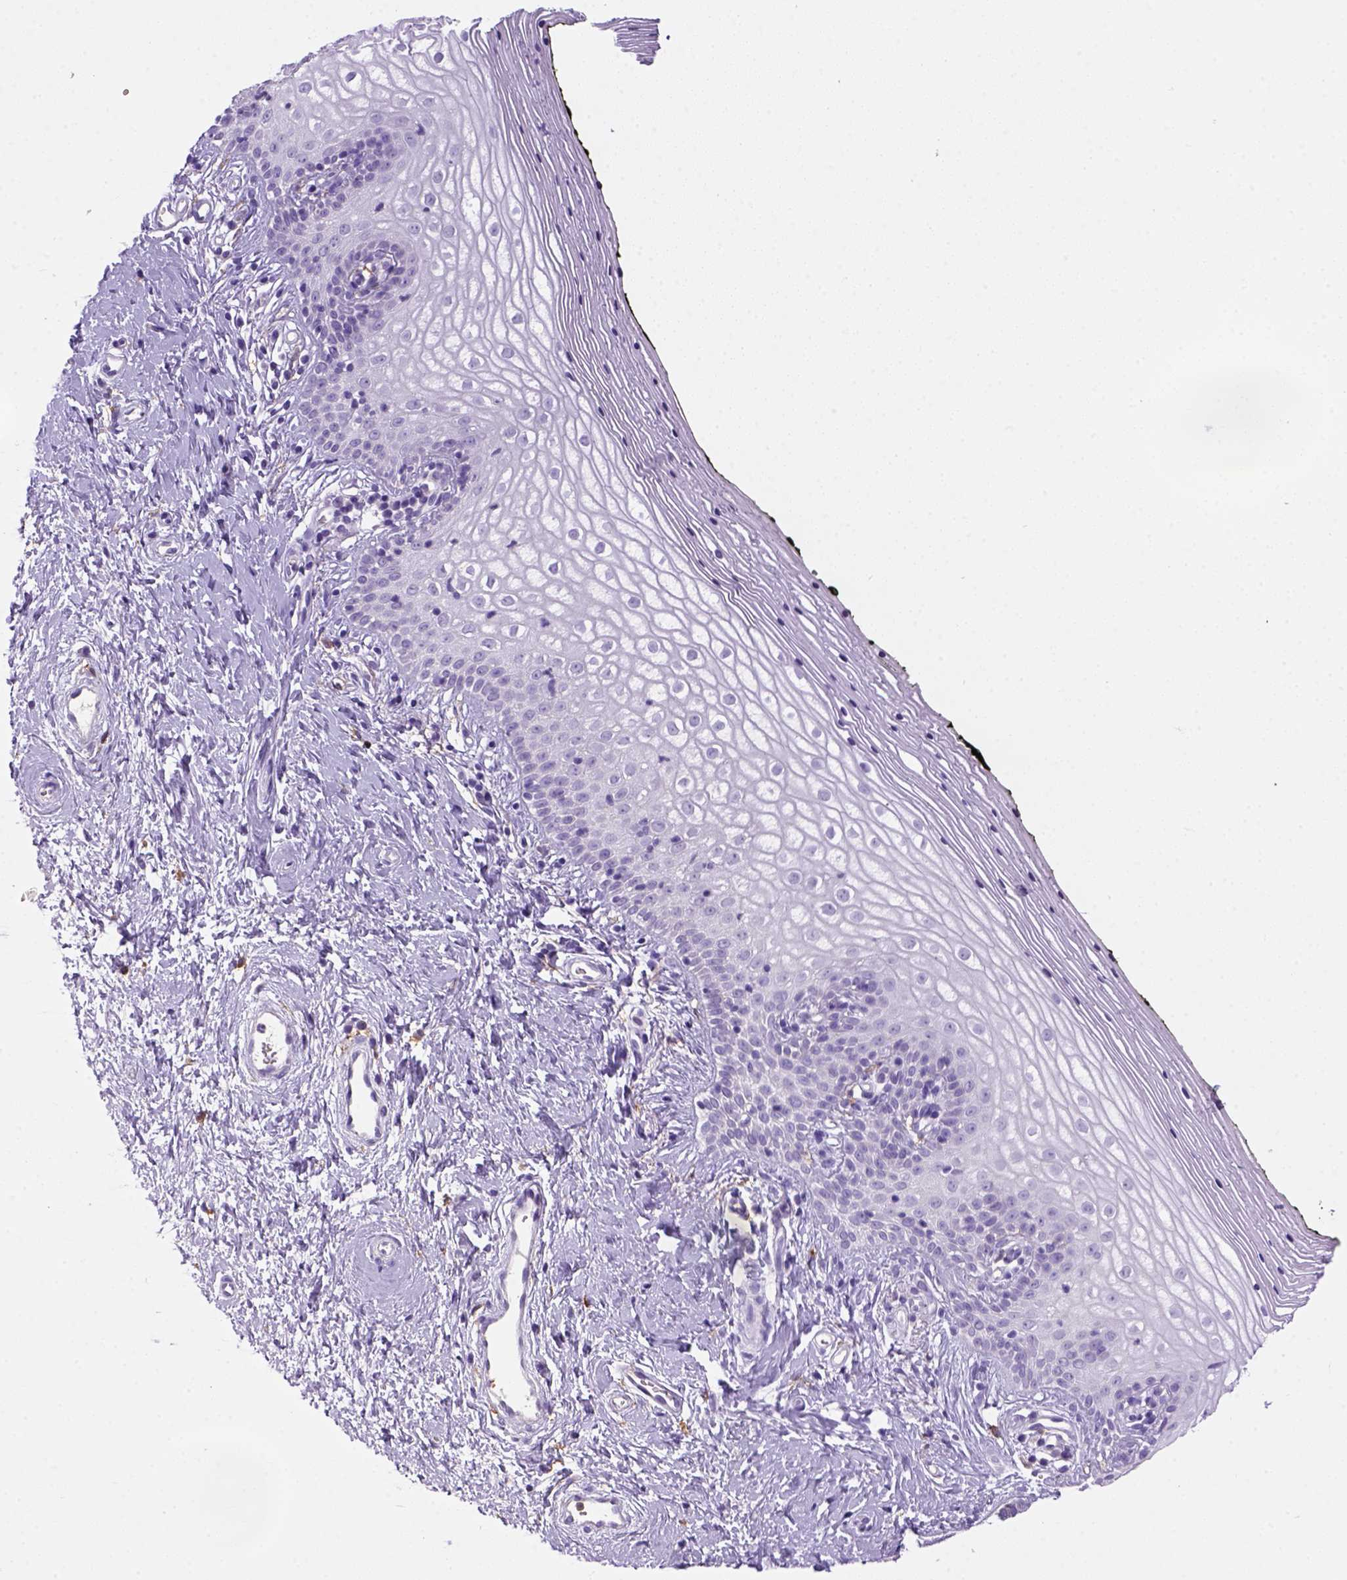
{"staining": {"intensity": "negative", "quantity": "none", "location": "none"}, "tissue": "vagina", "cell_type": "Squamous epithelial cells", "image_type": "normal", "snomed": [{"axis": "morphology", "description": "Normal tissue, NOS"}, {"axis": "topography", "description": "Vagina"}], "caption": "Immunohistochemistry (IHC) of benign human vagina exhibits no staining in squamous epithelial cells. (Immunohistochemistry (IHC), brightfield microscopy, high magnification).", "gene": "CD14", "patient": {"sex": "female", "age": 47}}